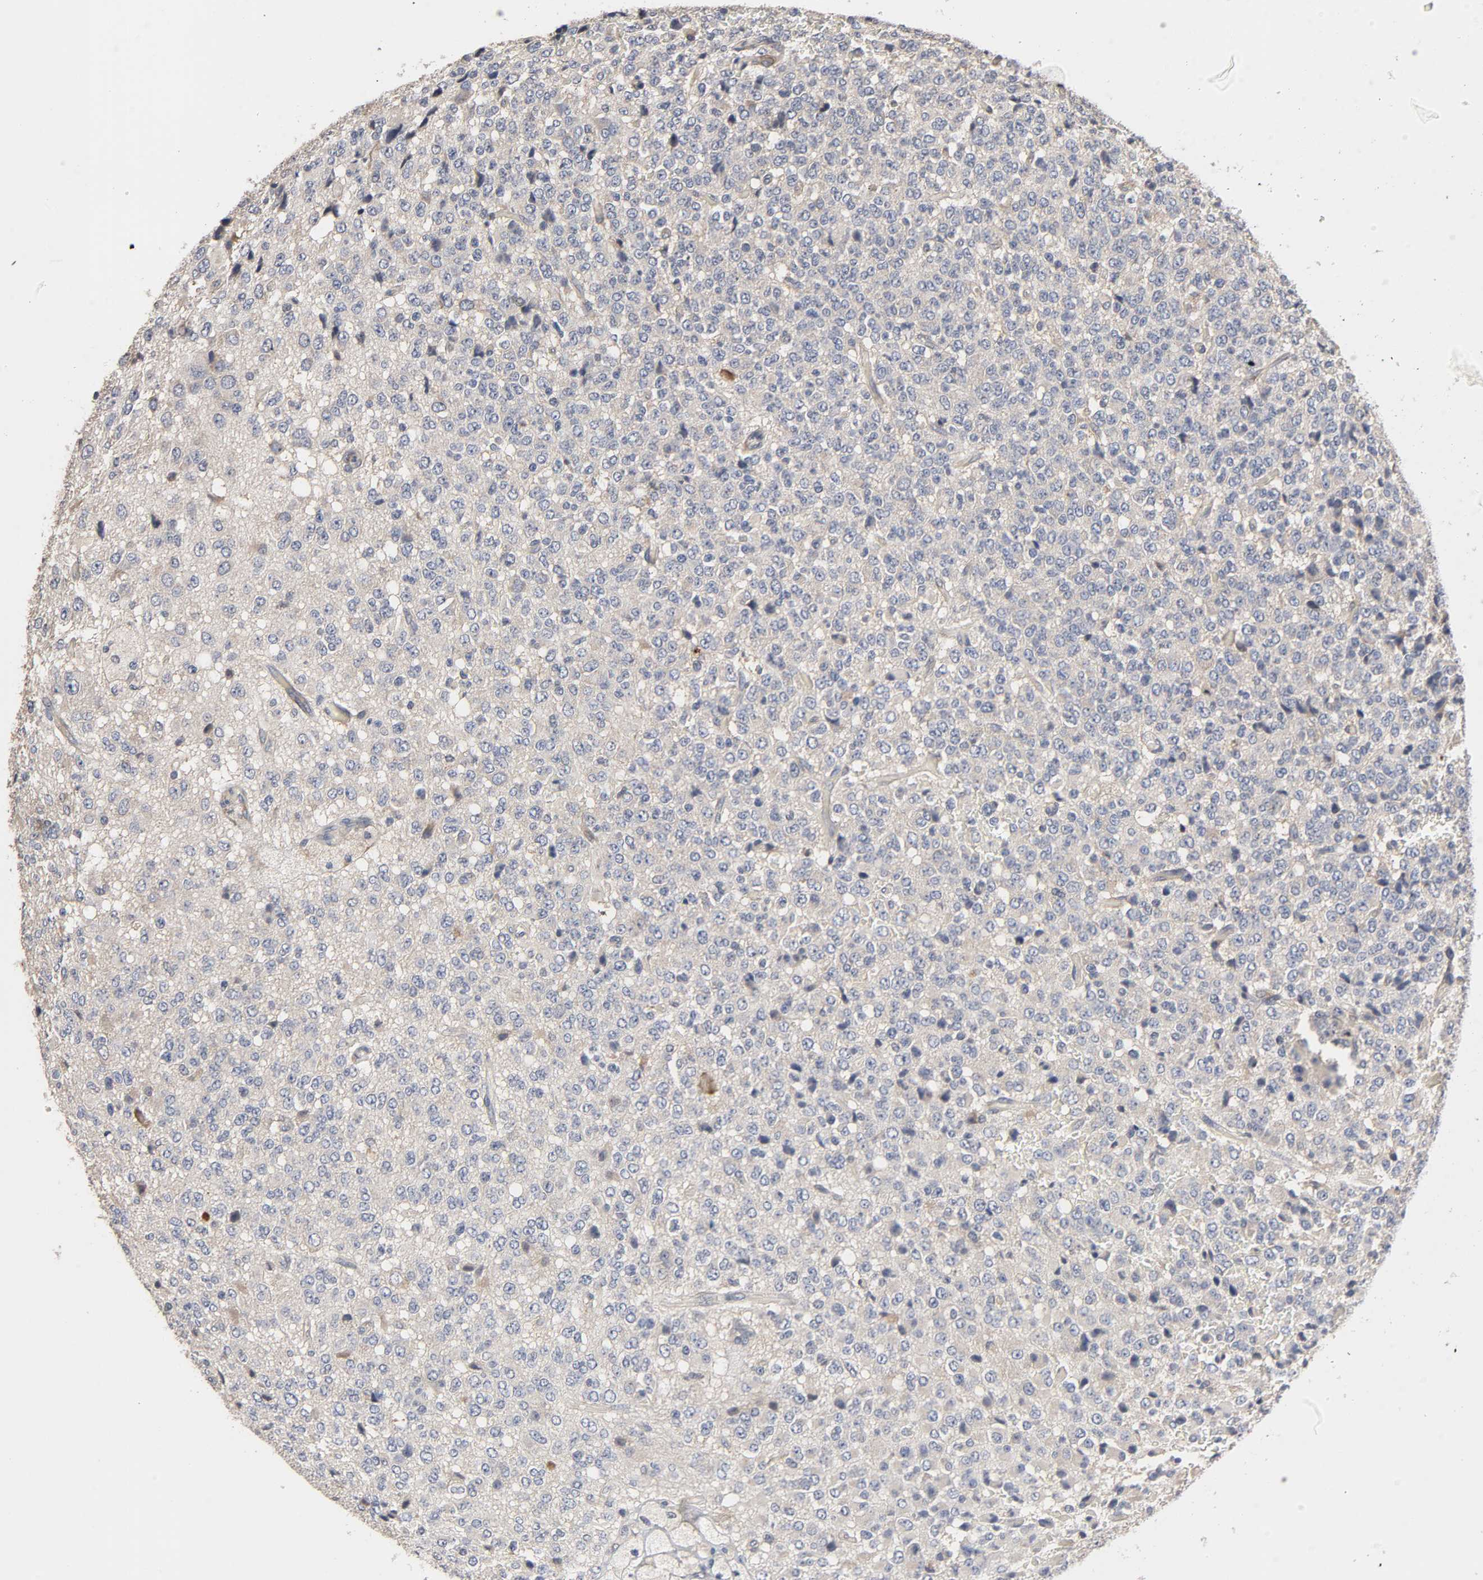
{"staining": {"intensity": "negative", "quantity": "none", "location": "none"}, "tissue": "glioma", "cell_type": "Tumor cells", "image_type": "cancer", "snomed": [{"axis": "morphology", "description": "Glioma, malignant, High grade"}, {"axis": "topography", "description": "pancreas cauda"}], "caption": "This is an IHC histopathology image of glioma. There is no positivity in tumor cells.", "gene": "HDLBP", "patient": {"sex": "male", "age": 60}}